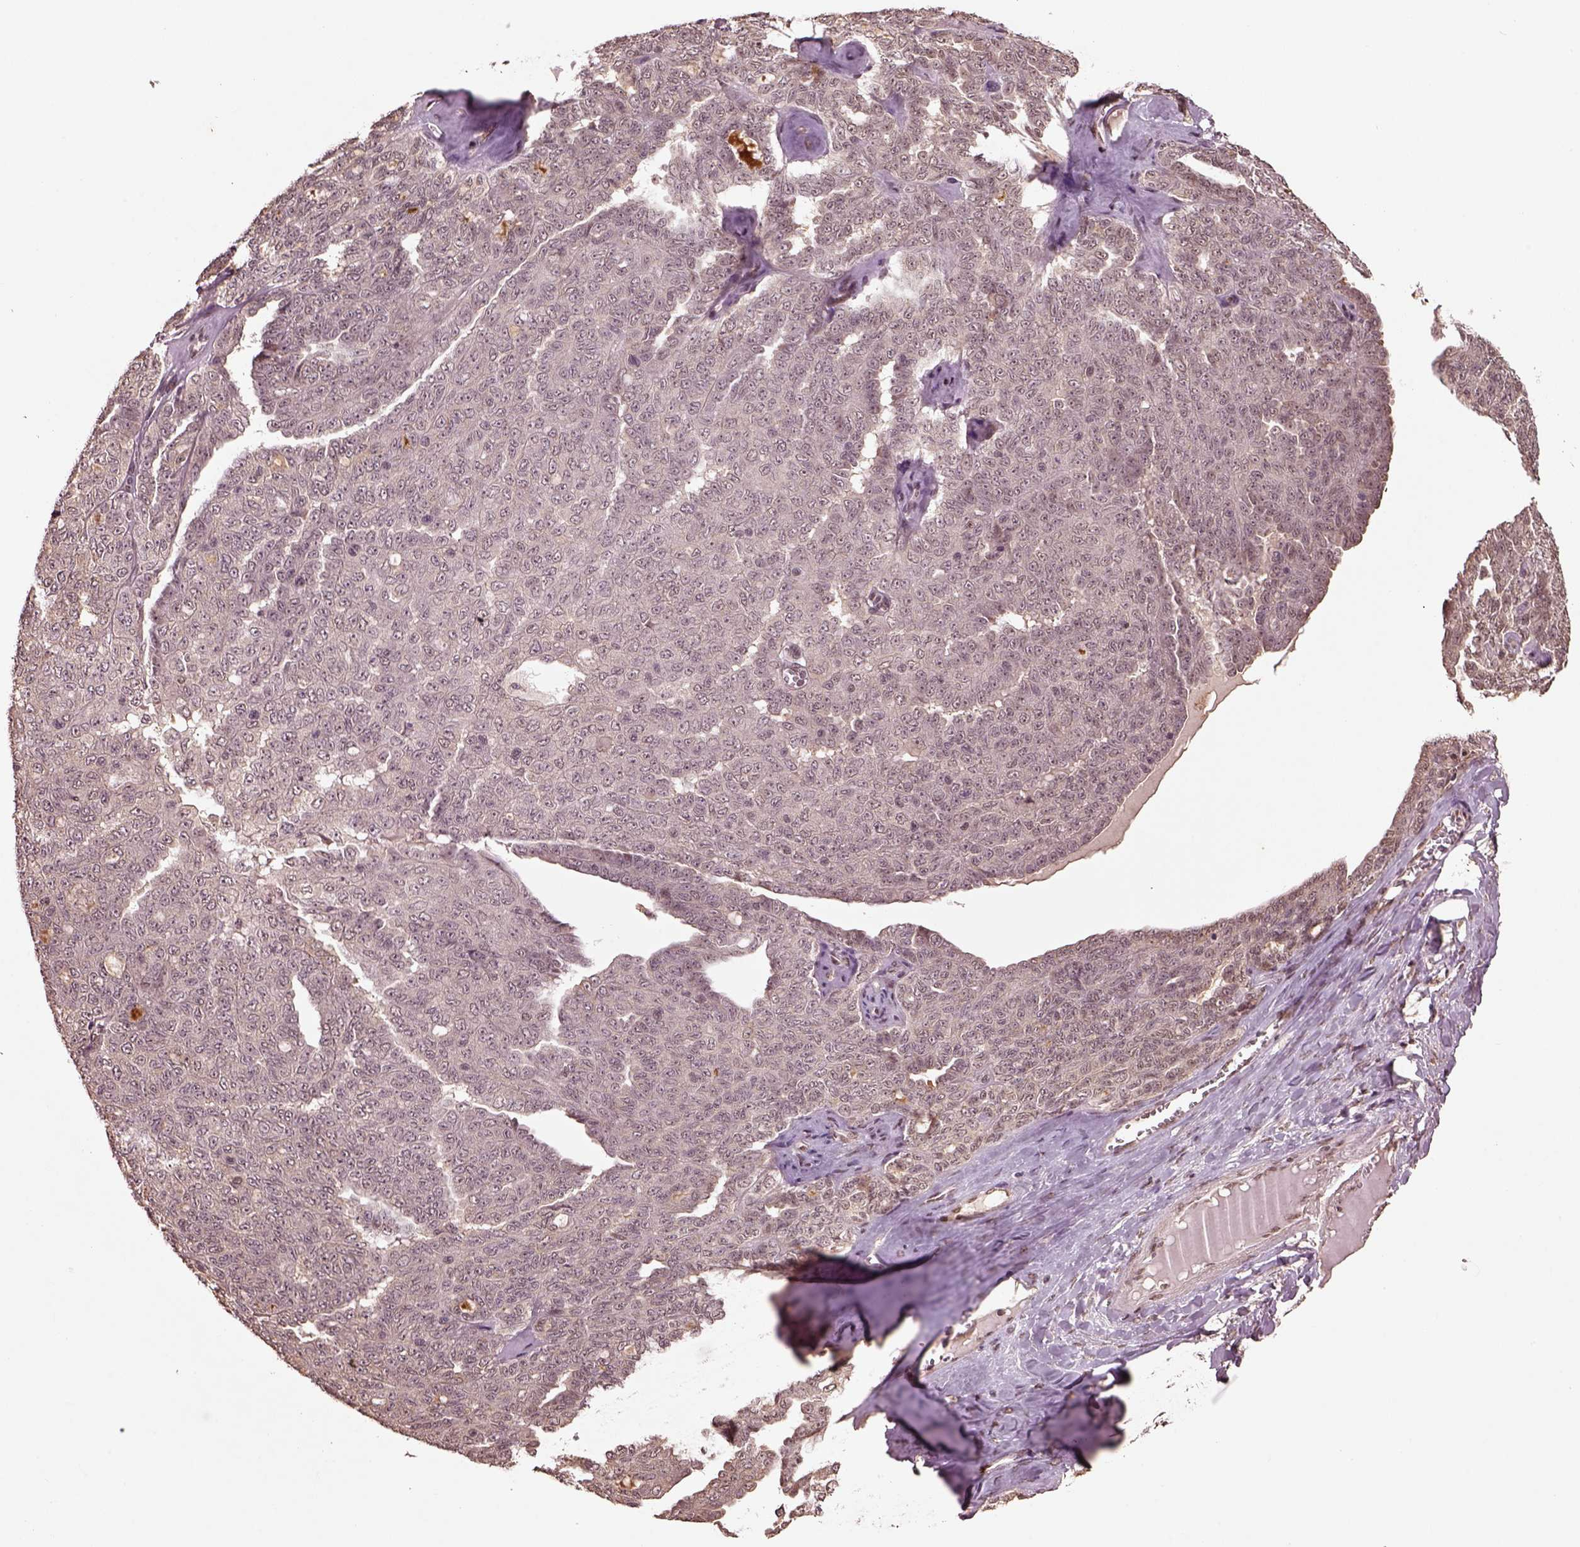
{"staining": {"intensity": "weak", "quantity": "<25%", "location": "nuclear"}, "tissue": "ovarian cancer", "cell_type": "Tumor cells", "image_type": "cancer", "snomed": [{"axis": "morphology", "description": "Cystadenocarcinoma, serous, NOS"}, {"axis": "topography", "description": "Ovary"}], "caption": "High power microscopy histopathology image of an IHC micrograph of ovarian cancer, revealing no significant expression in tumor cells.", "gene": "BRD9", "patient": {"sex": "female", "age": 71}}